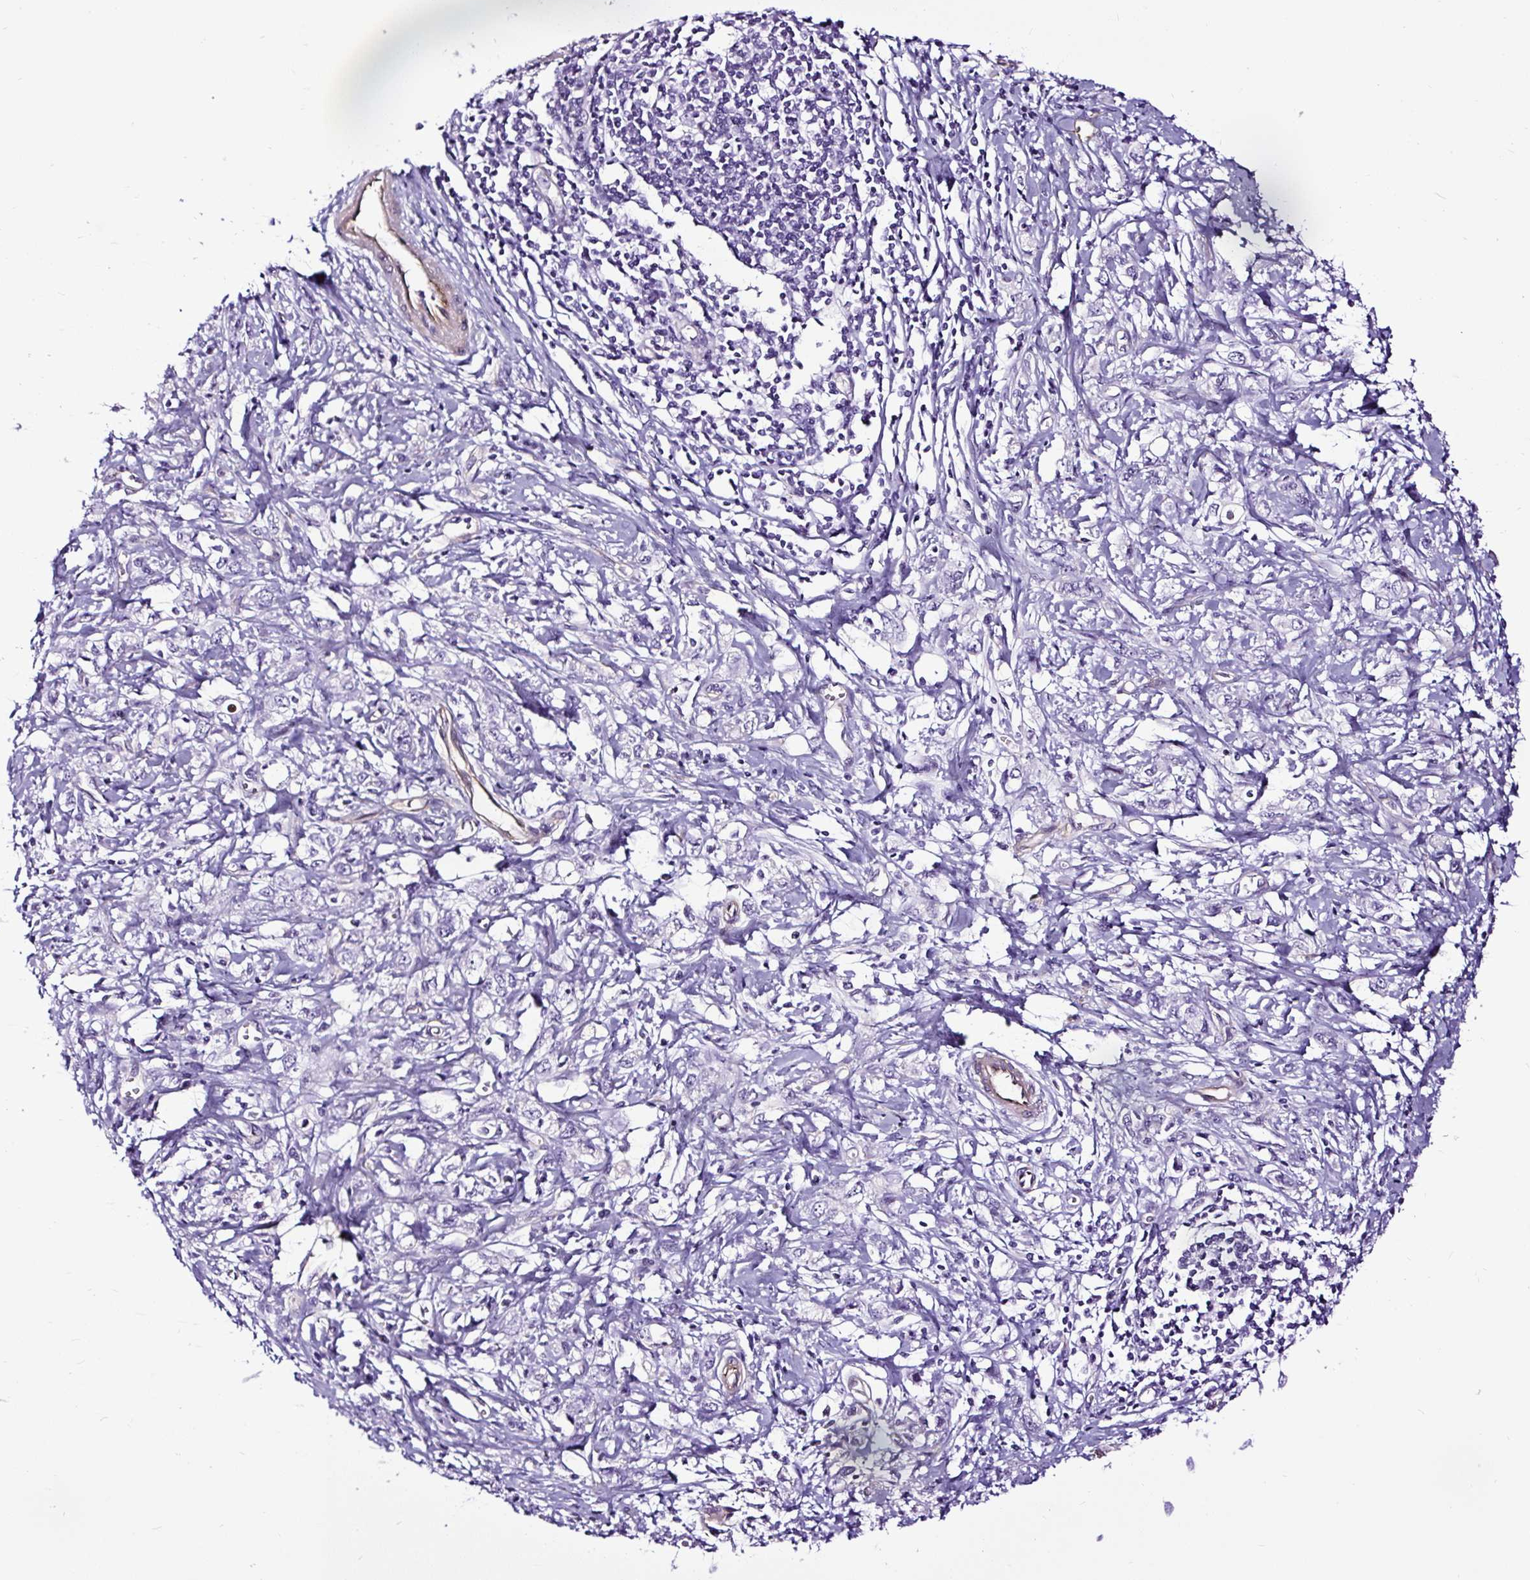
{"staining": {"intensity": "negative", "quantity": "none", "location": "none"}, "tissue": "stomach cancer", "cell_type": "Tumor cells", "image_type": "cancer", "snomed": [{"axis": "morphology", "description": "Adenocarcinoma, NOS"}, {"axis": "topography", "description": "Stomach"}], "caption": "Image shows no protein positivity in tumor cells of stomach cancer (adenocarcinoma) tissue.", "gene": "SLC7A8", "patient": {"sex": "female", "age": 76}}